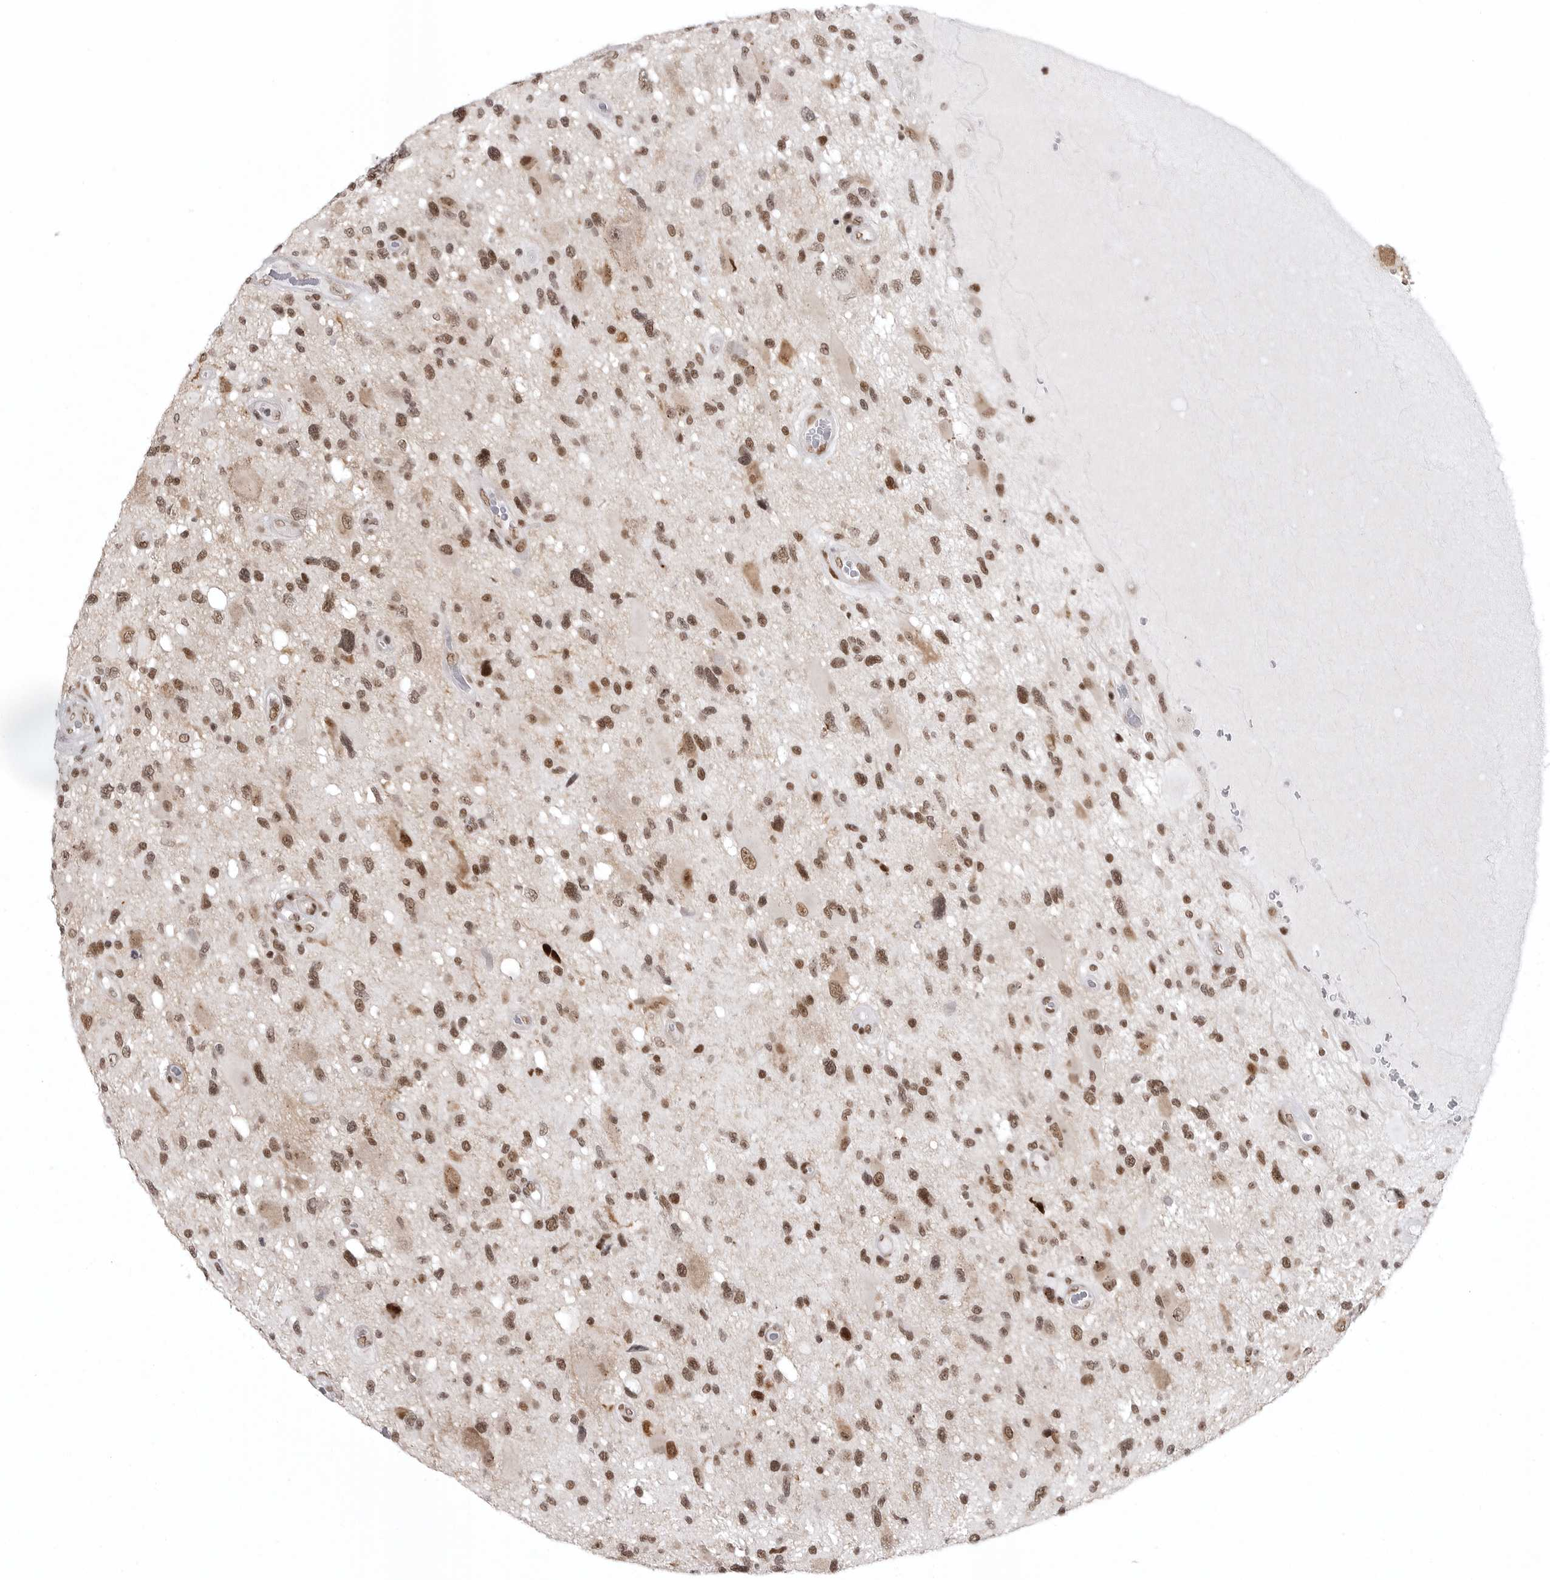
{"staining": {"intensity": "moderate", "quantity": ">75%", "location": "nuclear"}, "tissue": "glioma", "cell_type": "Tumor cells", "image_type": "cancer", "snomed": [{"axis": "morphology", "description": "Glioma, malignant, High grade"}, {"axis": "topography", "description": "Brain"}], "caption": "Immunohistochemical staining of high-grade glioma (malignant) demonstrates moderate nuclear protein positivity in about >75% of tumor cells. Nuclei are stained in blue.", "gene": "PRDM10", "patient": {"sex": "male", "age": 33}}